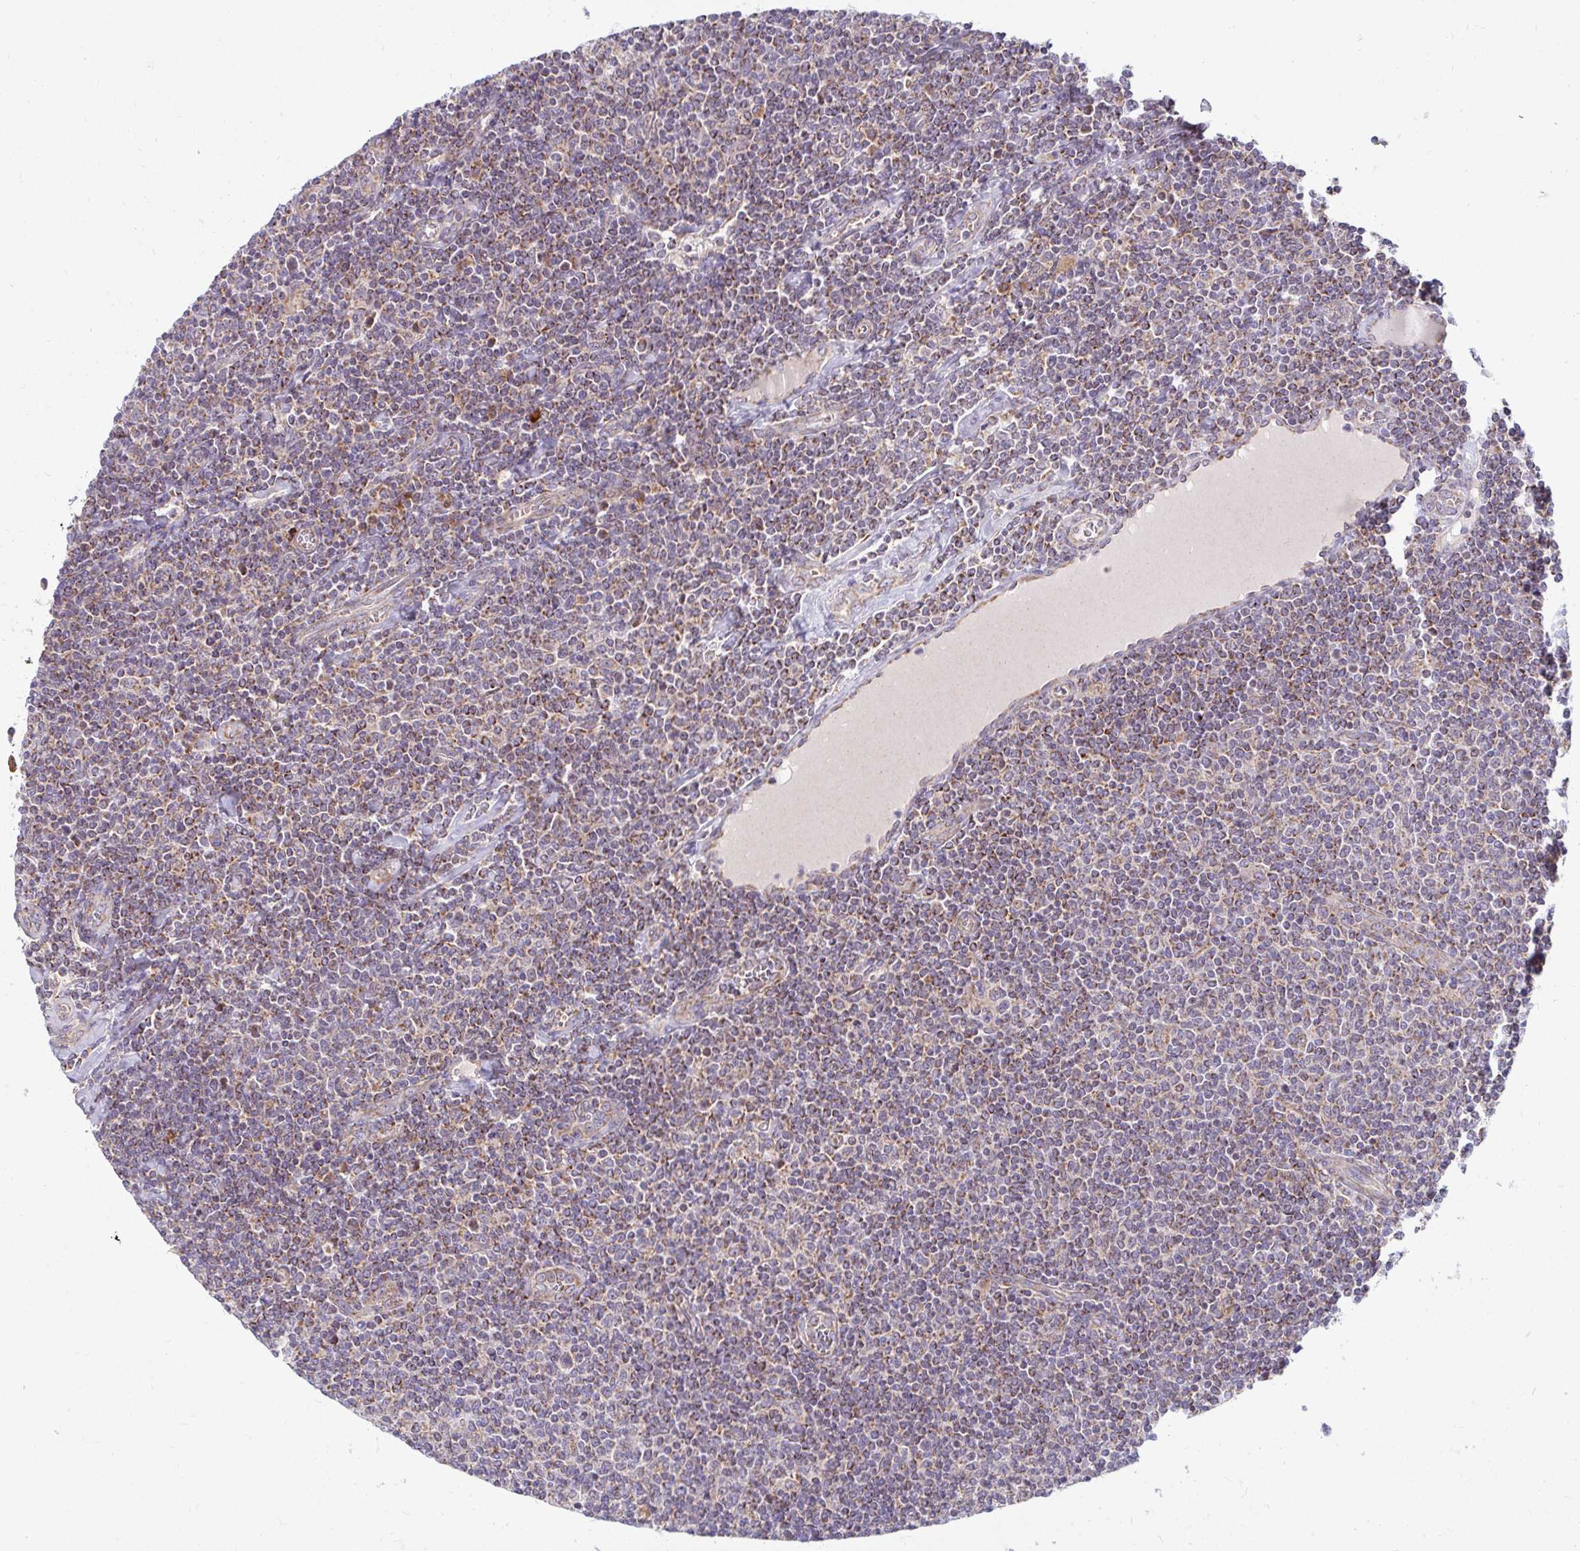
{"staining": {"intensity": "moderate", "quantity": "<25%", "location": "cytoplasmic/membranous"}, "tissue": "lymphoma", "cell_type": "Tumor cells", "image_type": "cancer", "snomed": [{"axis": "morphology", "description": "Malignant lymphoma, non-Hodgkin's type, Low grade"}, {"axis": "topography", "description": "Lymph node"}], "caption": "Lymphoma was stained to show a protein in brown. There is low levels of moderate cytoplasmic/membranous positivity in approximately <25% of tumor cells.", "gene": "SKP2", "patient": {"sex": "male", "age": 52}}